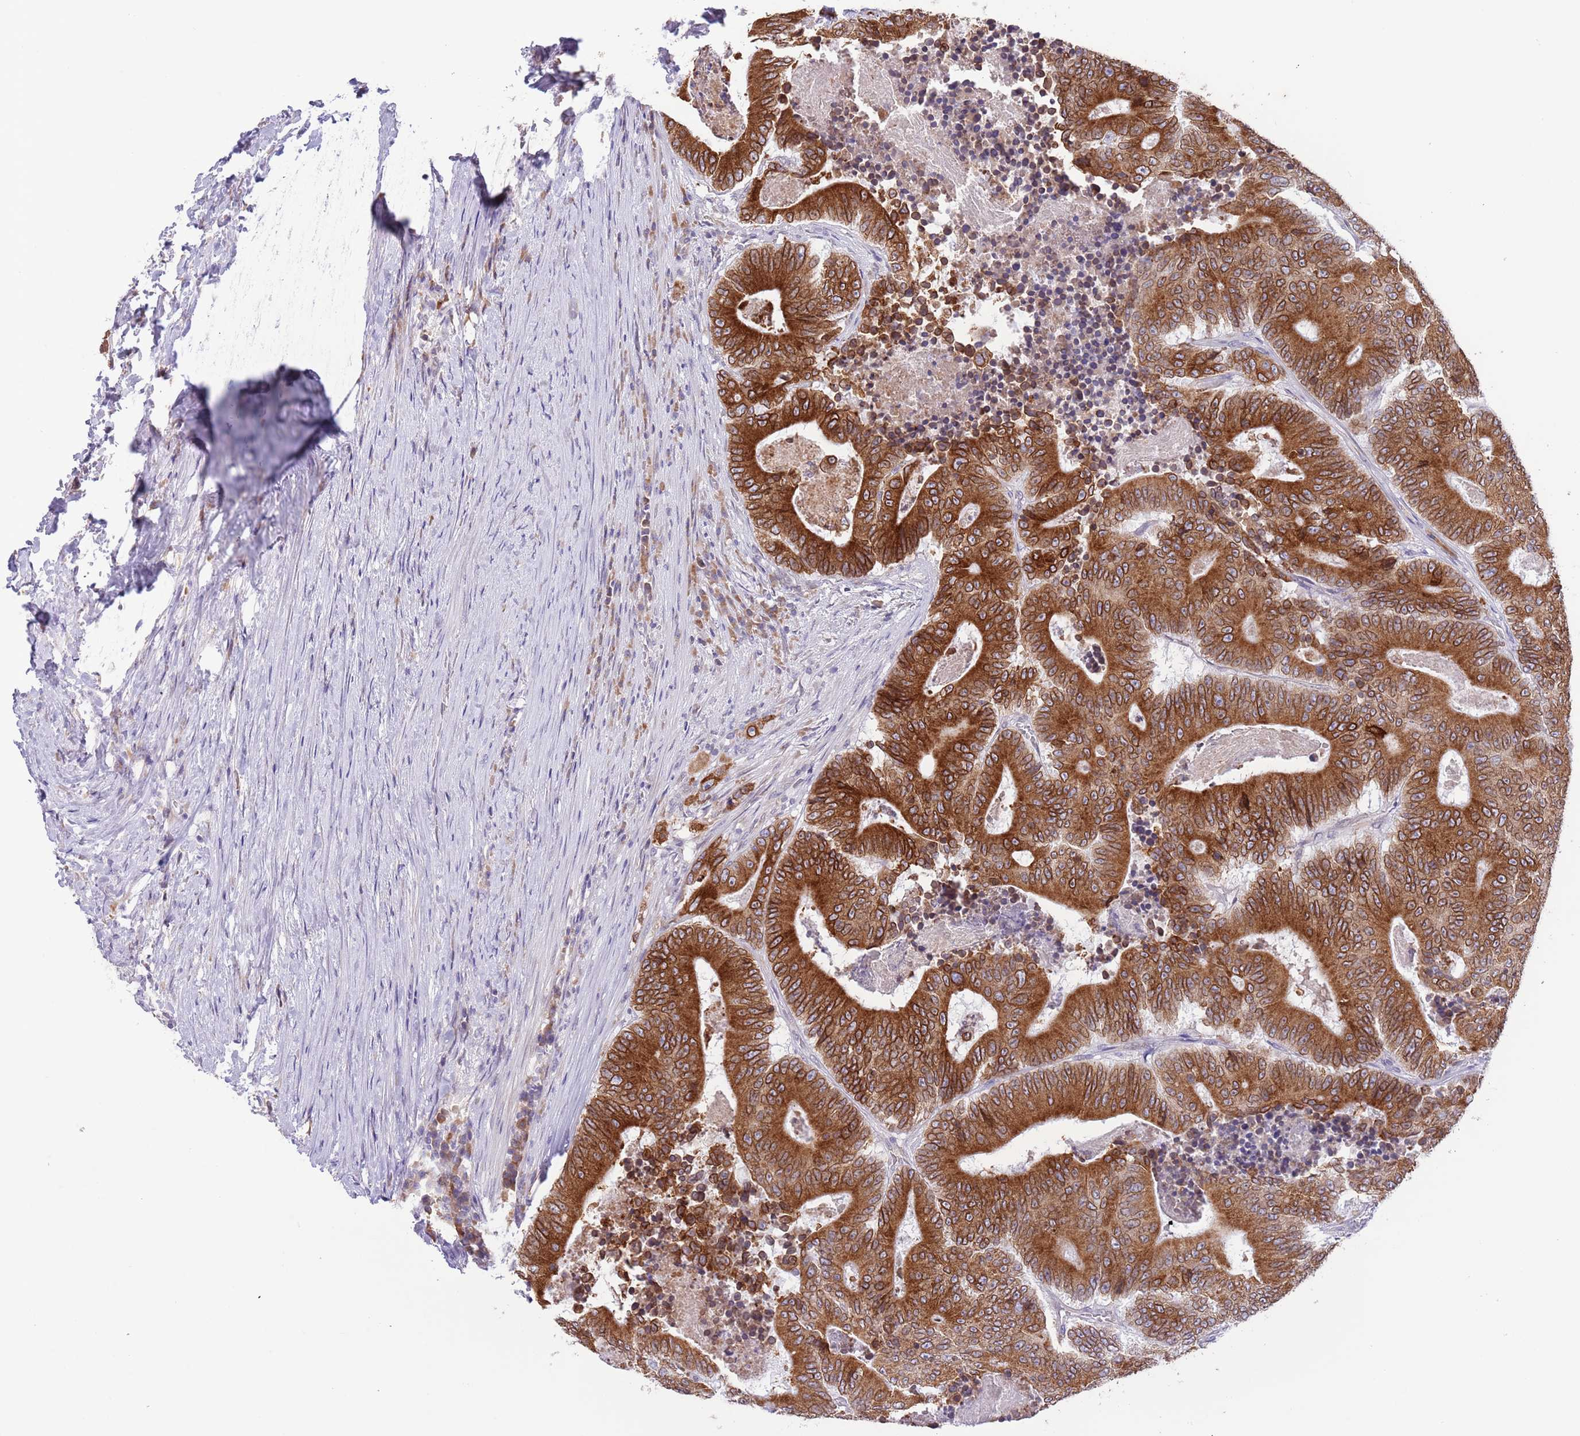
{"staining": {"intensity": "strong", "quantity": ">75%", "location": "cytoplasmic/membranous,nuclear"}, "tissue": "colorectal cancer", "cell_type": "Tumor cells", "image_type": "cancer", "snomed": [{"axis": "morphology", "description": "Adenocarcinoma, NOS"}, {"axis": "topography", "description": "Colon"}], "caption": "This image displays immunohistochemistry (IHC) staining of colorectal cancer (adenocarcinoma), with high strong cytoplasmic/membranous and nuclear staining in about >75% of tumor cells.", "gene": "EBPL", "patient": {"sex": "male", "age": 83}}